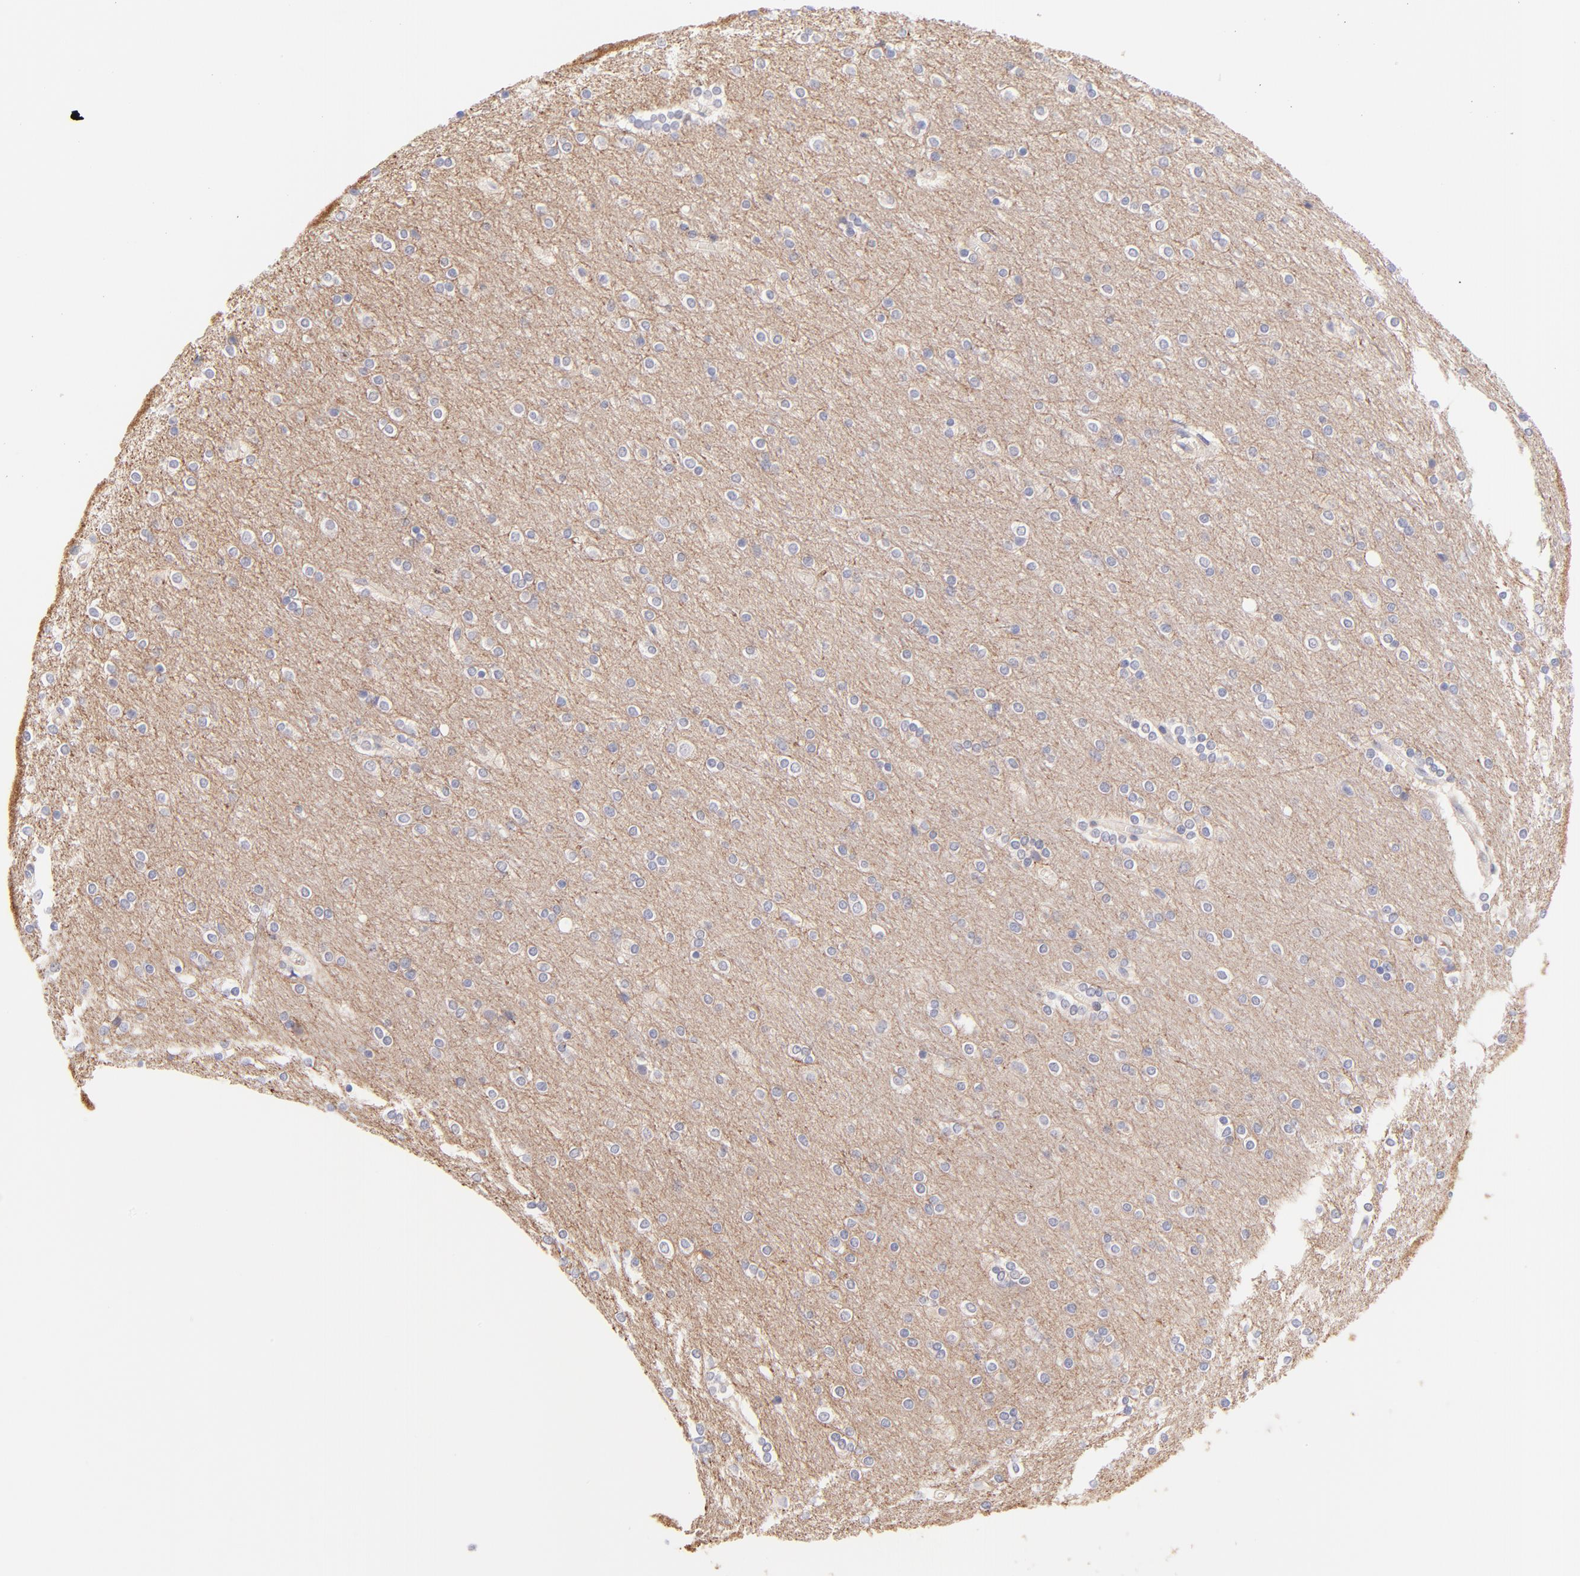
{"staining": {"intensity": "negative", "quantity": "none", "location": "none"}, "tissue": "cerebral cortex", "cell_type": "Endothelial cells", "image_type": "normal", "snomed": [{"axis": "morphology", "description": "Normal tissue, NOS"}, {"axis": "topography", "description": "Cerebral cortex"}], "caption": "Immunohistochemical staining of unremarkable human cerebral cortex exhibits no significant staining in endothelial cells. The staining is performed using DAB (3,3'-diaminobenzidine) brown chromogen with nuclei counter-stained in using hematoxylin.", "gene": "PBDC1", "patient": {"sex": "female", "age": 54}}